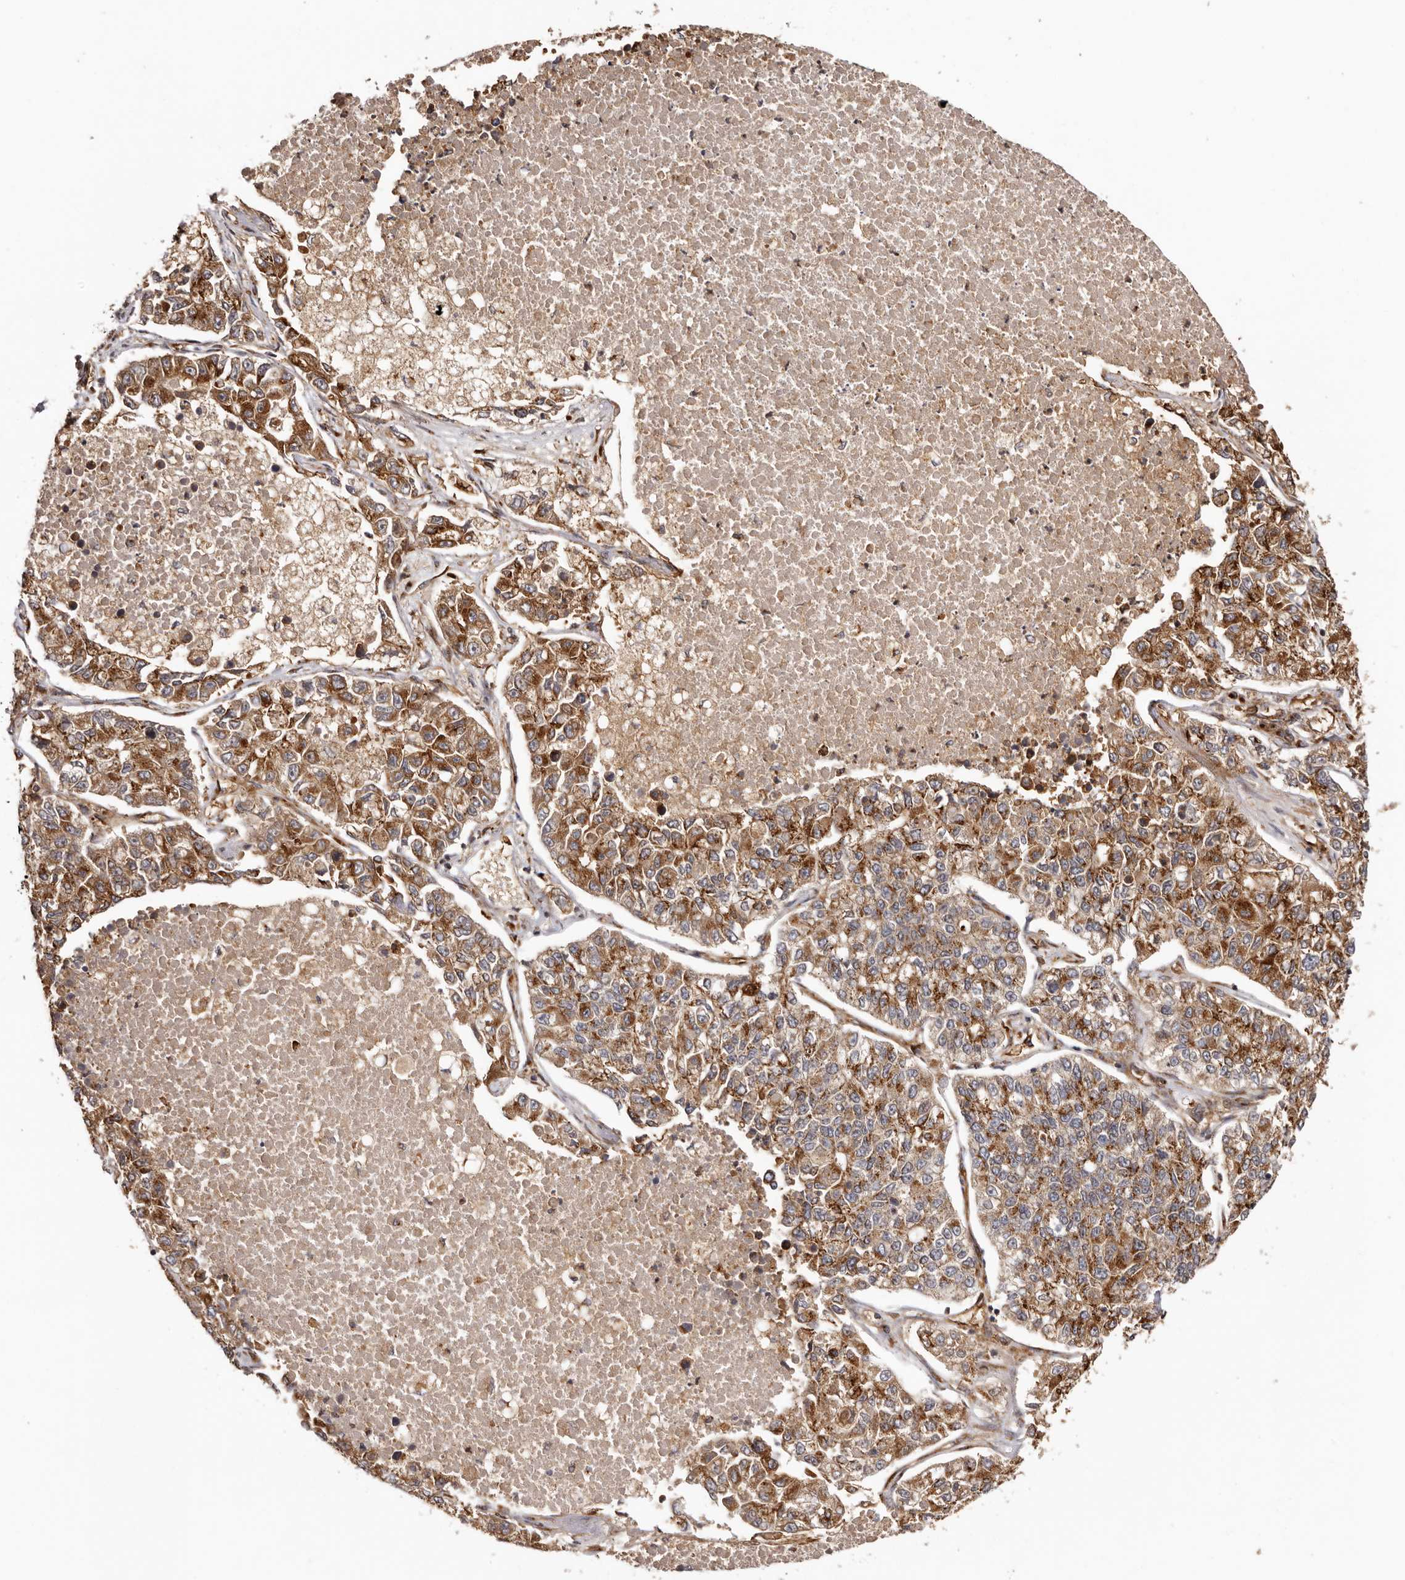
{"staining": {"intensity": "strong", "quantity": ">75%", "location": "cytoplasmic/membranous"}, "tissue": "lung cancer", "cell_type": "Tumor cells", "image_type": "cancer", "snomed": [{"axis": "morphology", "description": "Adenocarcinoma, NOS"}, {"axis": "topography", "description": "Lung"}], "caption": "Human lung cancer (adenocarcinoma) stained for a protein (brown) exhibits strong cytoplasmic/membranous positive staining in approximately >75% of tumor cells.", "gene": "GPR27", "patient": {"sex": "male", "age": 49}}